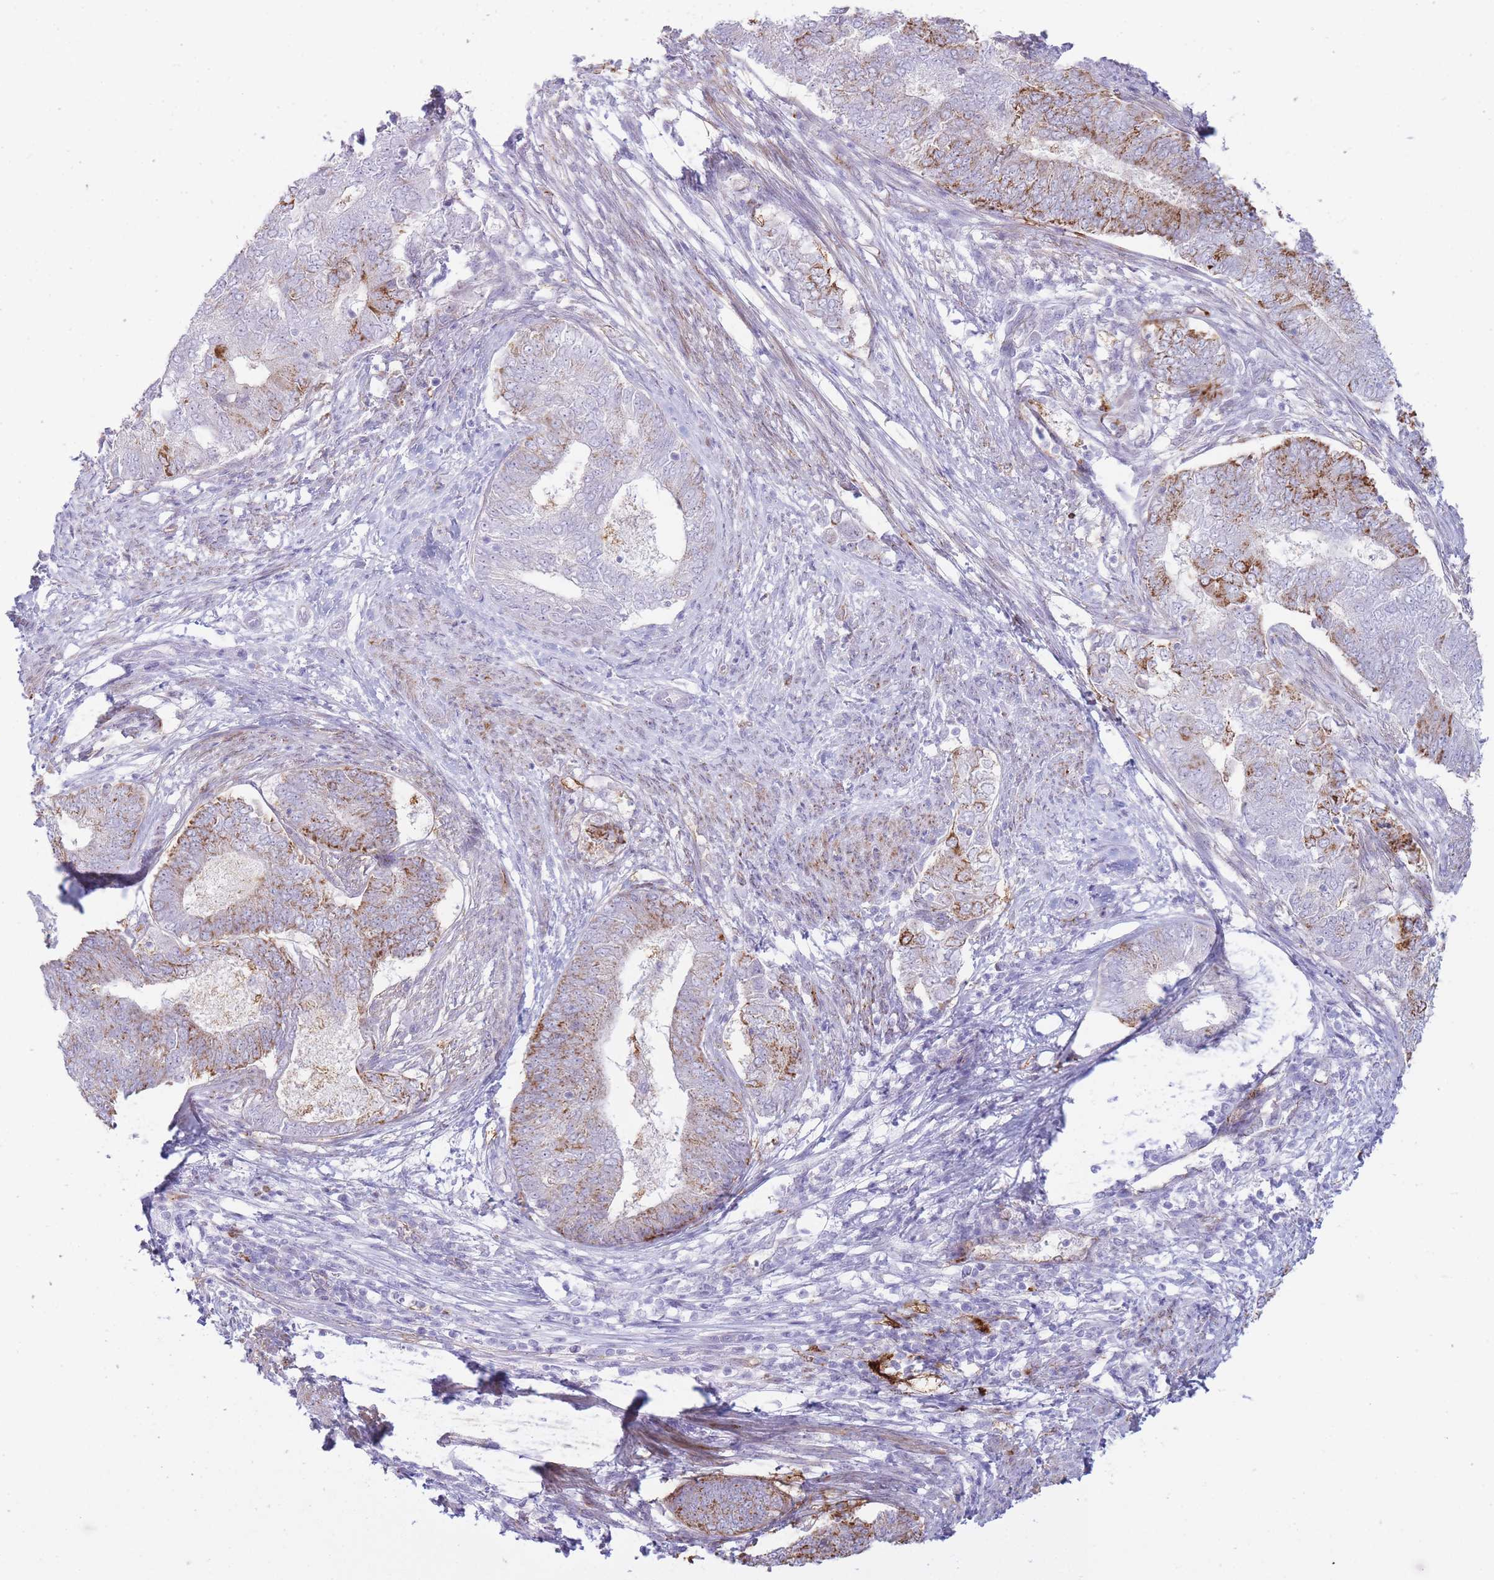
{"staining": {"intensity": "strong", "quantity": "<25%", "location": "cytoplasmic/membranous"}, "tissue": "endometrial cancer", "cell_type": "Tumor cells", "image_type": "cancer", "snomed": [{"axis": "morphology", "description": "Adenocarcinoma, NOS"}, {"axis": "topography", "description": "Endometrium"}], "caption": "A medium amount of strong cytoplasmic/membranous staining is appreciated in about <25% of tumor cells in endometrial cancer tissue.", "gene": "UTP14A", "patient": {"sex": "female", "age": 62}}